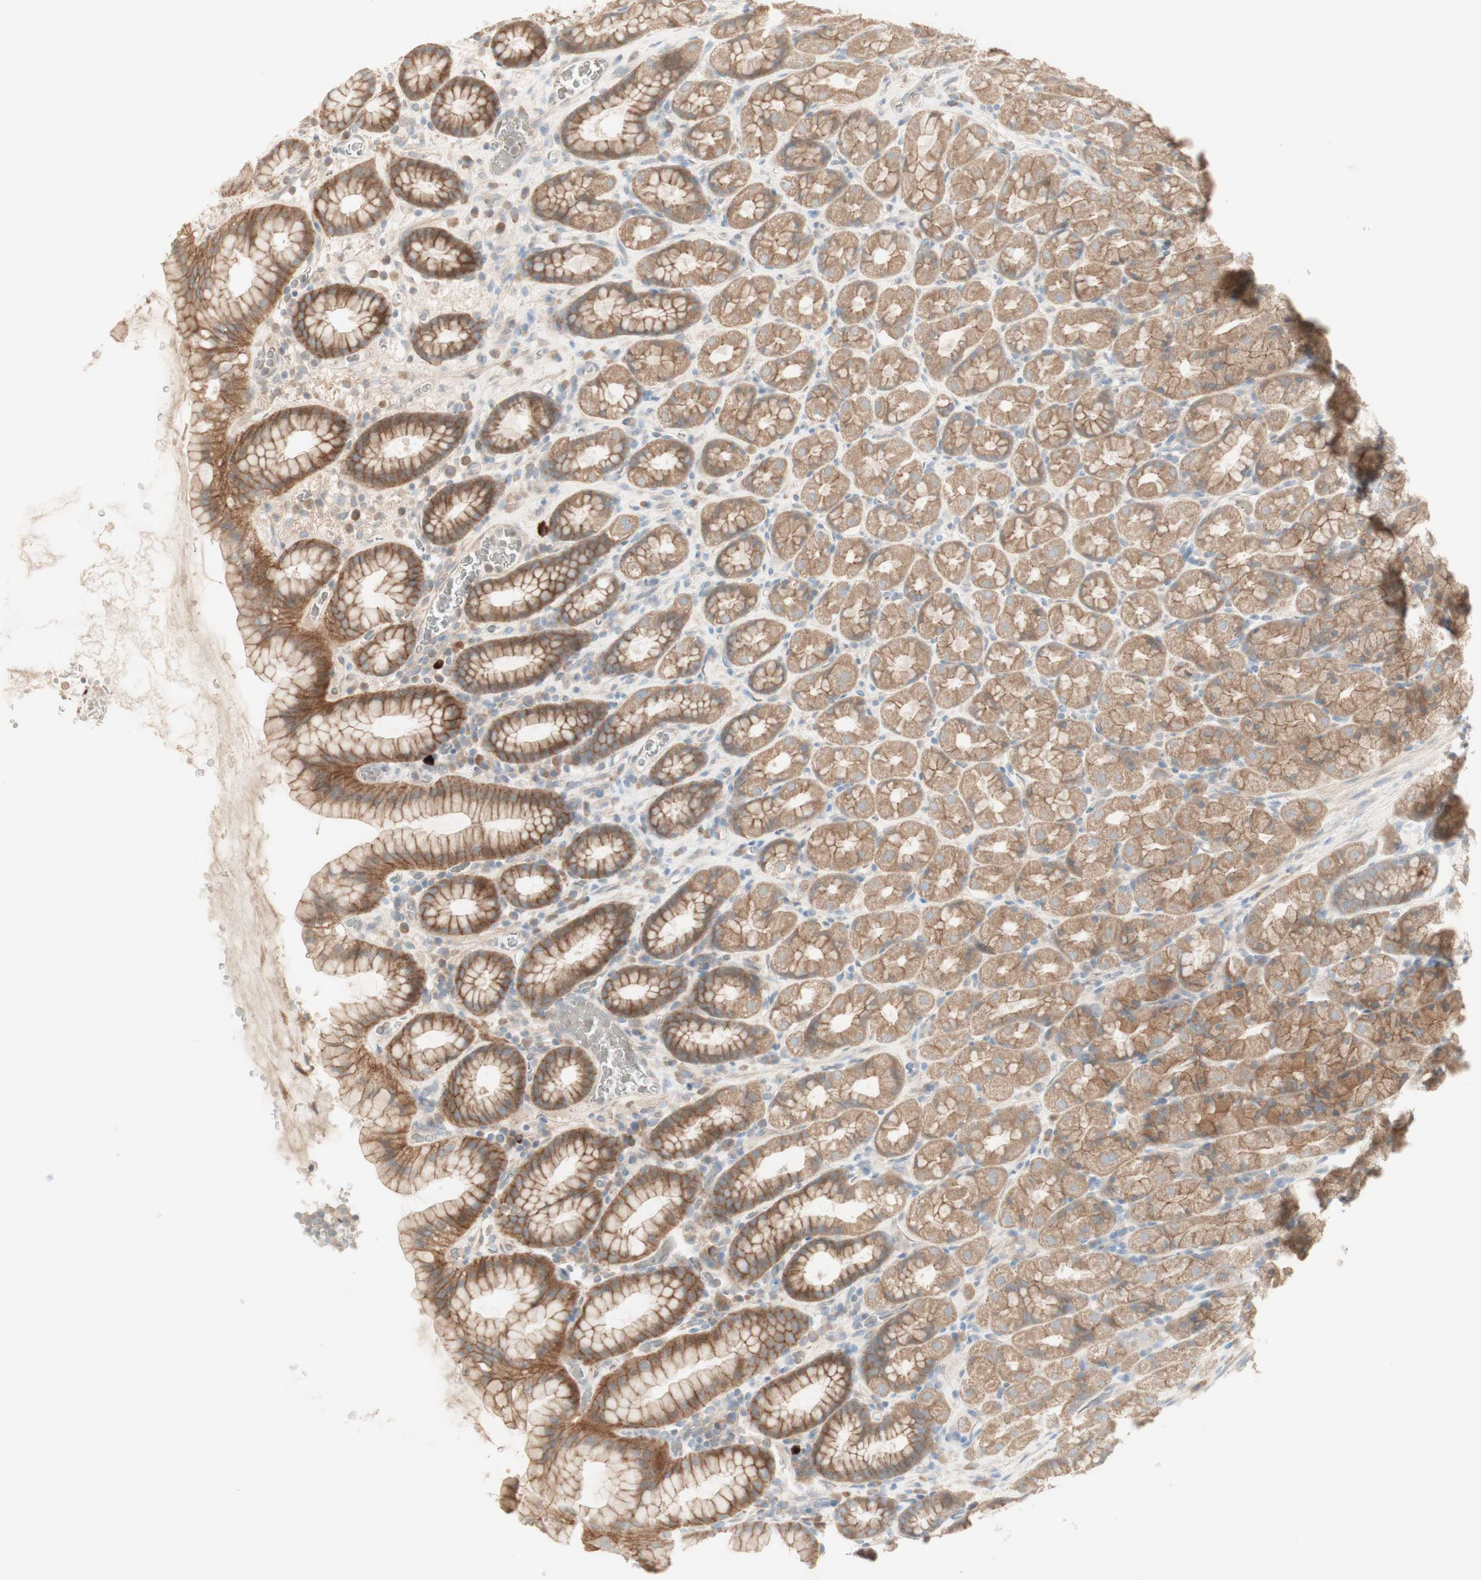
{"staining": {"intensity": "moderate", "quantity": ">75%", "location": "cytoplasmic/membranous"}, "tissue": "stomach", "cell_type": "Glandular cells", "image_type": "normal", "snomed": [{"axis": "morphology", "description": "Normal tissue, NOS"}, {"axis": "topography", "description": "Stomach, upper"}], "caption": "The micrograph exhibits a brown stain indicating the presence of a protein in the cytoplasmic/membranous of glandular cells in stomach. Nuclei are stained in blue.", "gene": "PTGER4", "patient": {"sex": "male", "age": 68}}